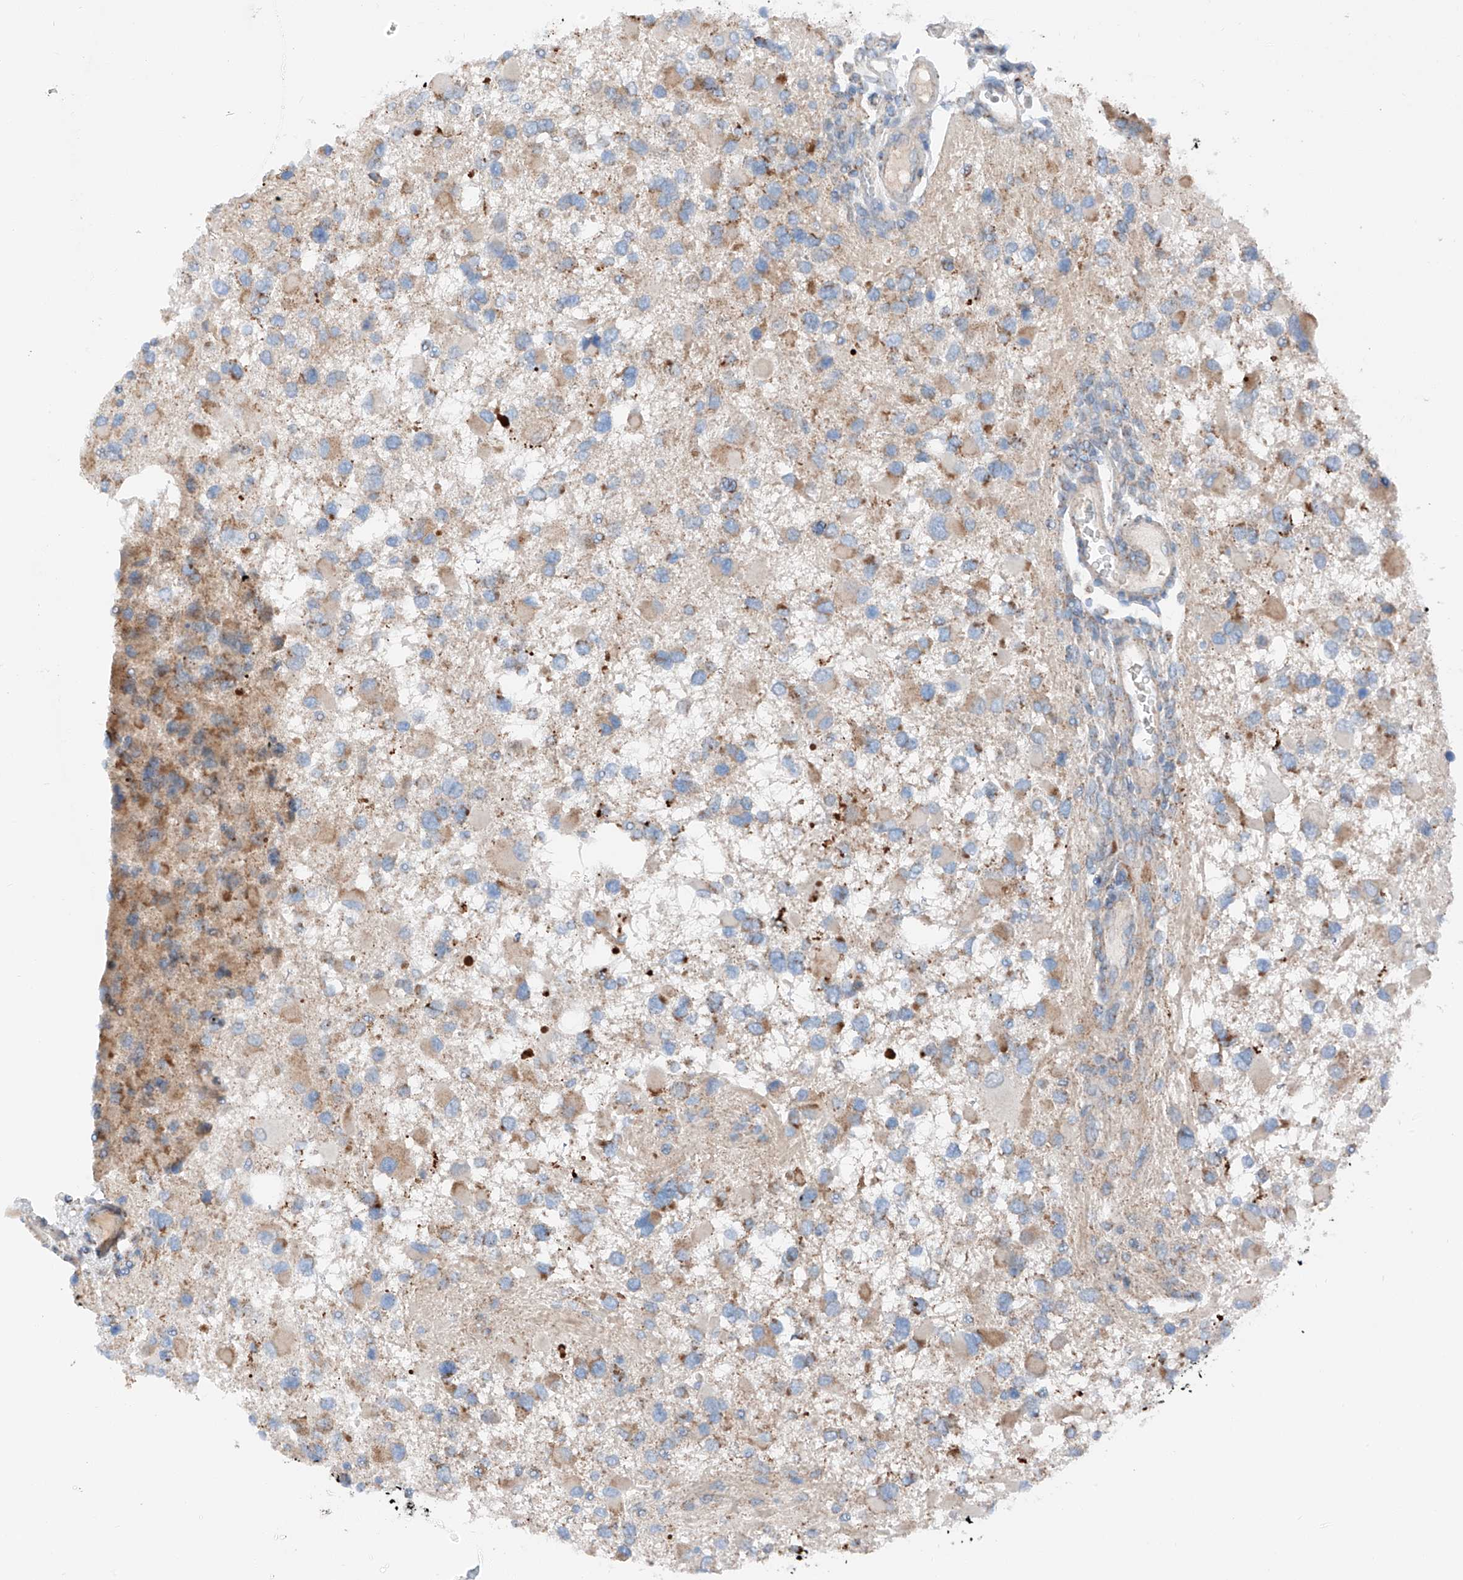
{"staining": {"intensity": "moderate", "quantity": "25%-75%", "location": "cytoplasmic/membranous"}, "tissue": "glioma", "cell_type": "Tumor cells", "image_type": "cancer", "snomed": [{"axis": "morphology", "description": "Glioma, malignant, High grade"}, {"axis": "topography", "description": "Brain"}], "caption": "DAB immunohistochemical staining of glioma shows moderate cytoplasmic/membranous protein staining in about 25%-75% of tumor cells.", "gene": "MRAP", "patient": {"sex": "male", "age": 53}}